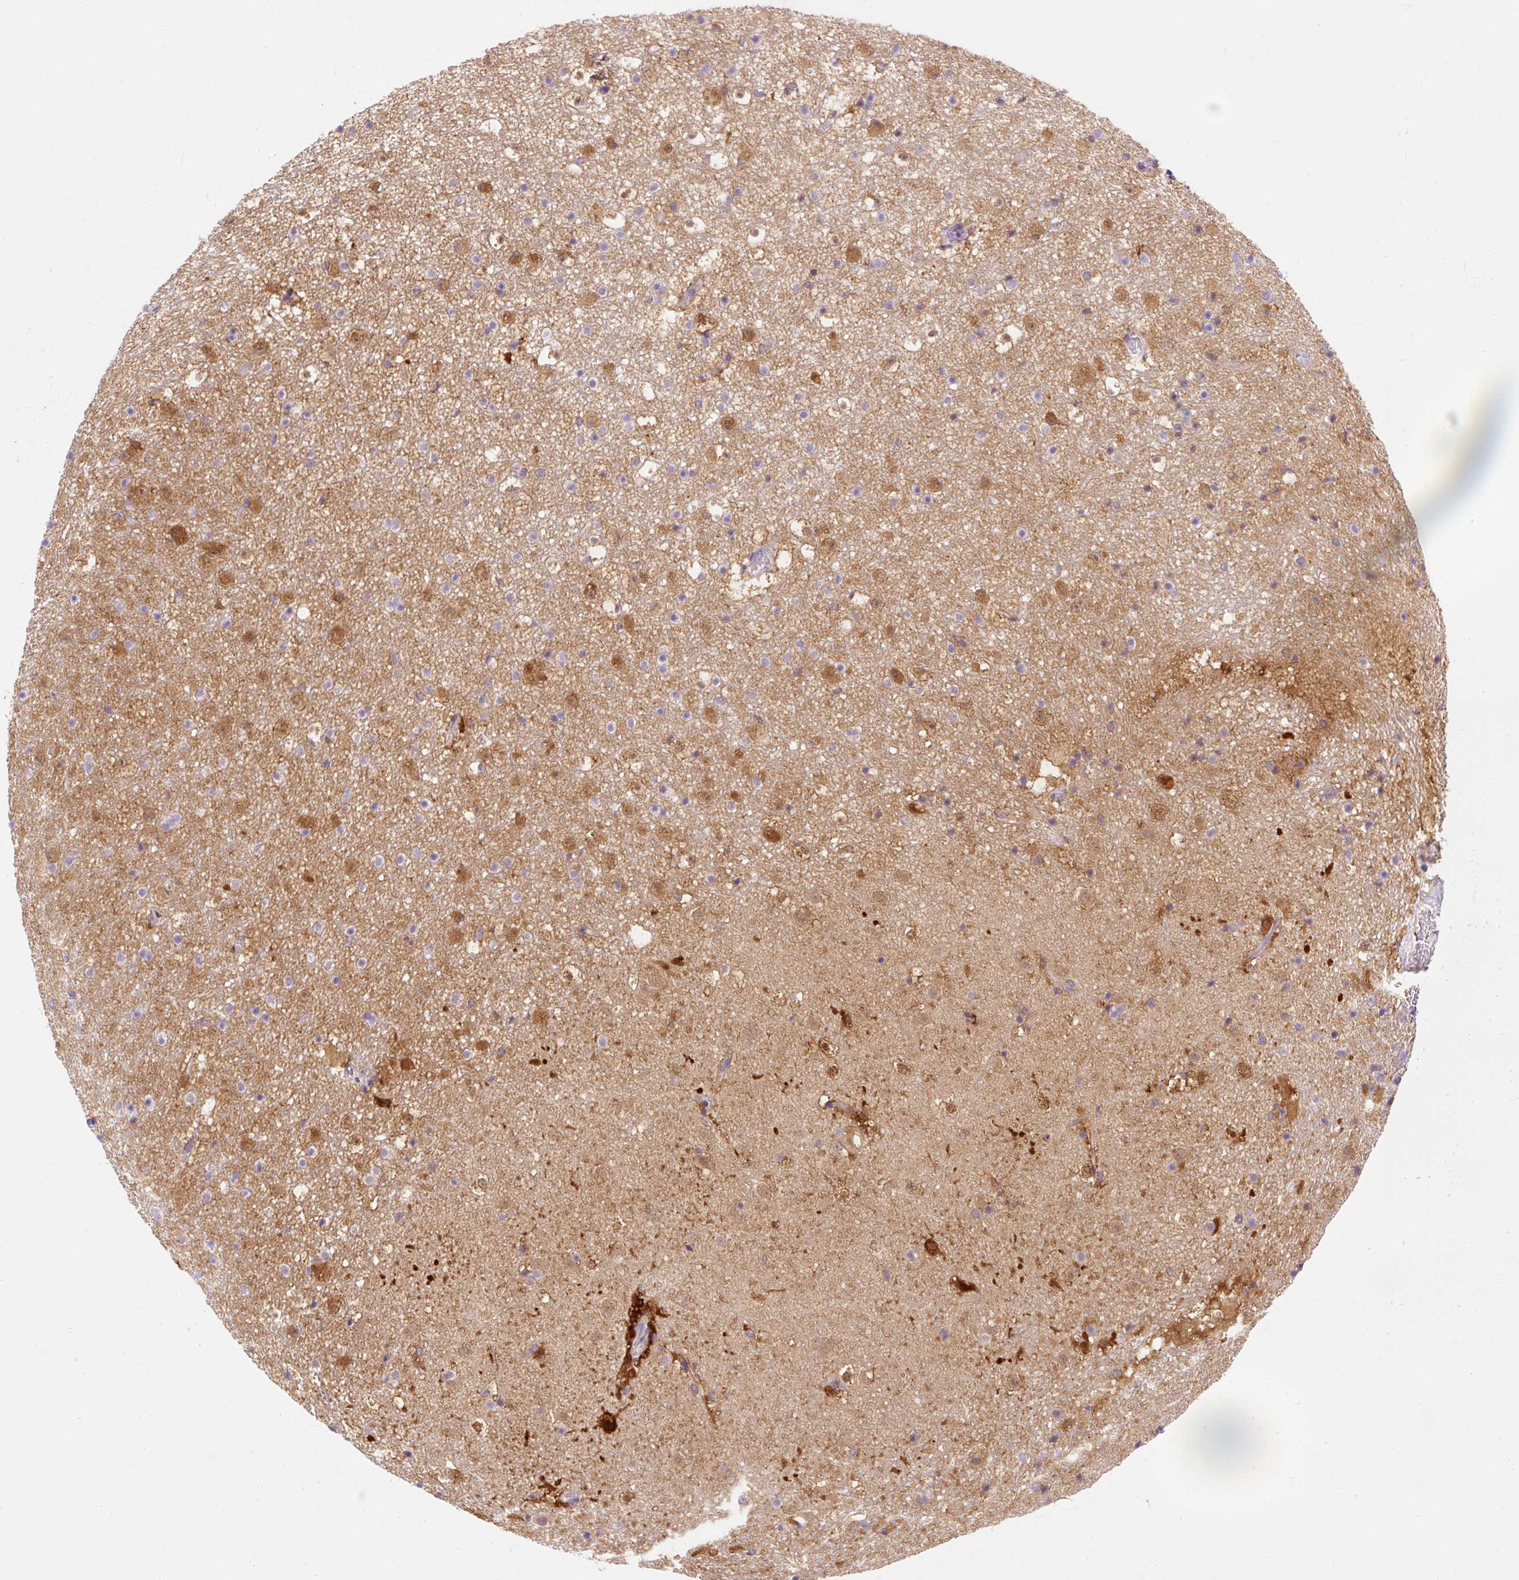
{"staining": {"intensity": "strong", "quantity": "<25%", "location": "cytoplasmic/membranous,nuclear"}, "tissue": "caudate", "cell_type": "Glial cells", "image_type": "normal", "snomed": [{"axis": "morphology", "description": "Normal tissue, NOS"}, {"axis": "topography", "description": "Lateral ventricle wall"}], "caption": "Unremarkable caudate shows strong cytoplasmic/membranous,nuclear expression in approximately <25% of glial cells, visualized by immunohistochemistry. (brown staining indicates protein expression, while blue staining denotes nuclei).", "gene": "OR4K15", "patient": {"sex": "male", "age": 37}}